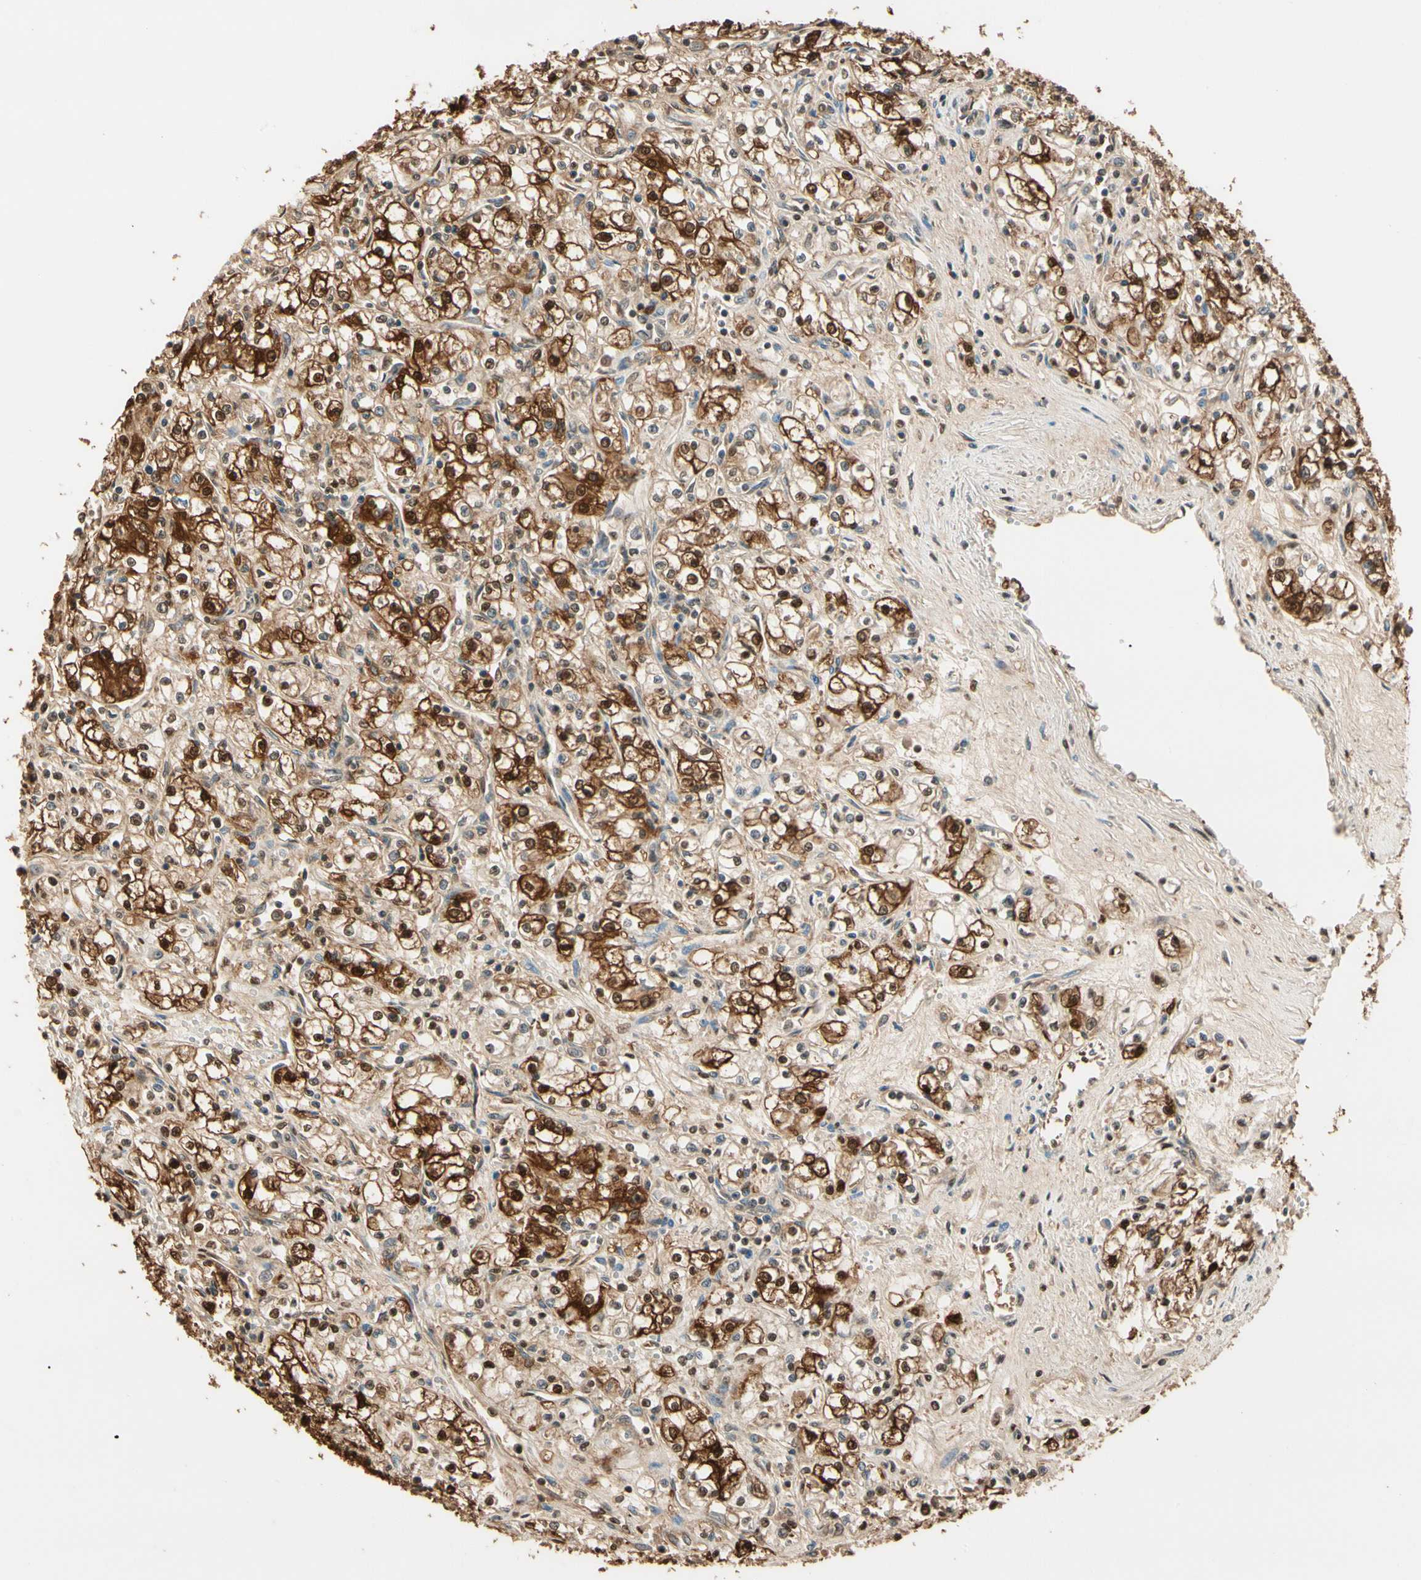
{"staining": {"intensity": "strong", "quantity": ">75%", "location": "cytoplasmic/membranous,nuclear"}, "tissue": "renal cancer", "cell_type": "Tumor cells", "image_type": "cancer", "snomed": [{"axis": "morphology", "description": "Normal tissue, NOS"}, {"axis": "morphology", "description": "Adenocarcinoma, NOS"}, {"axis": "topography", "description": "Kidney"}], "caption": "A micrograph showing strong cytoplasmic/membranous and nuclear expression in about >75% of tumor cells in renal adenocarcinoma, as visualized by brown immunohistochemical staining.", "gene": "PNCK", "patient": {"sex": "male", "age": 59}}